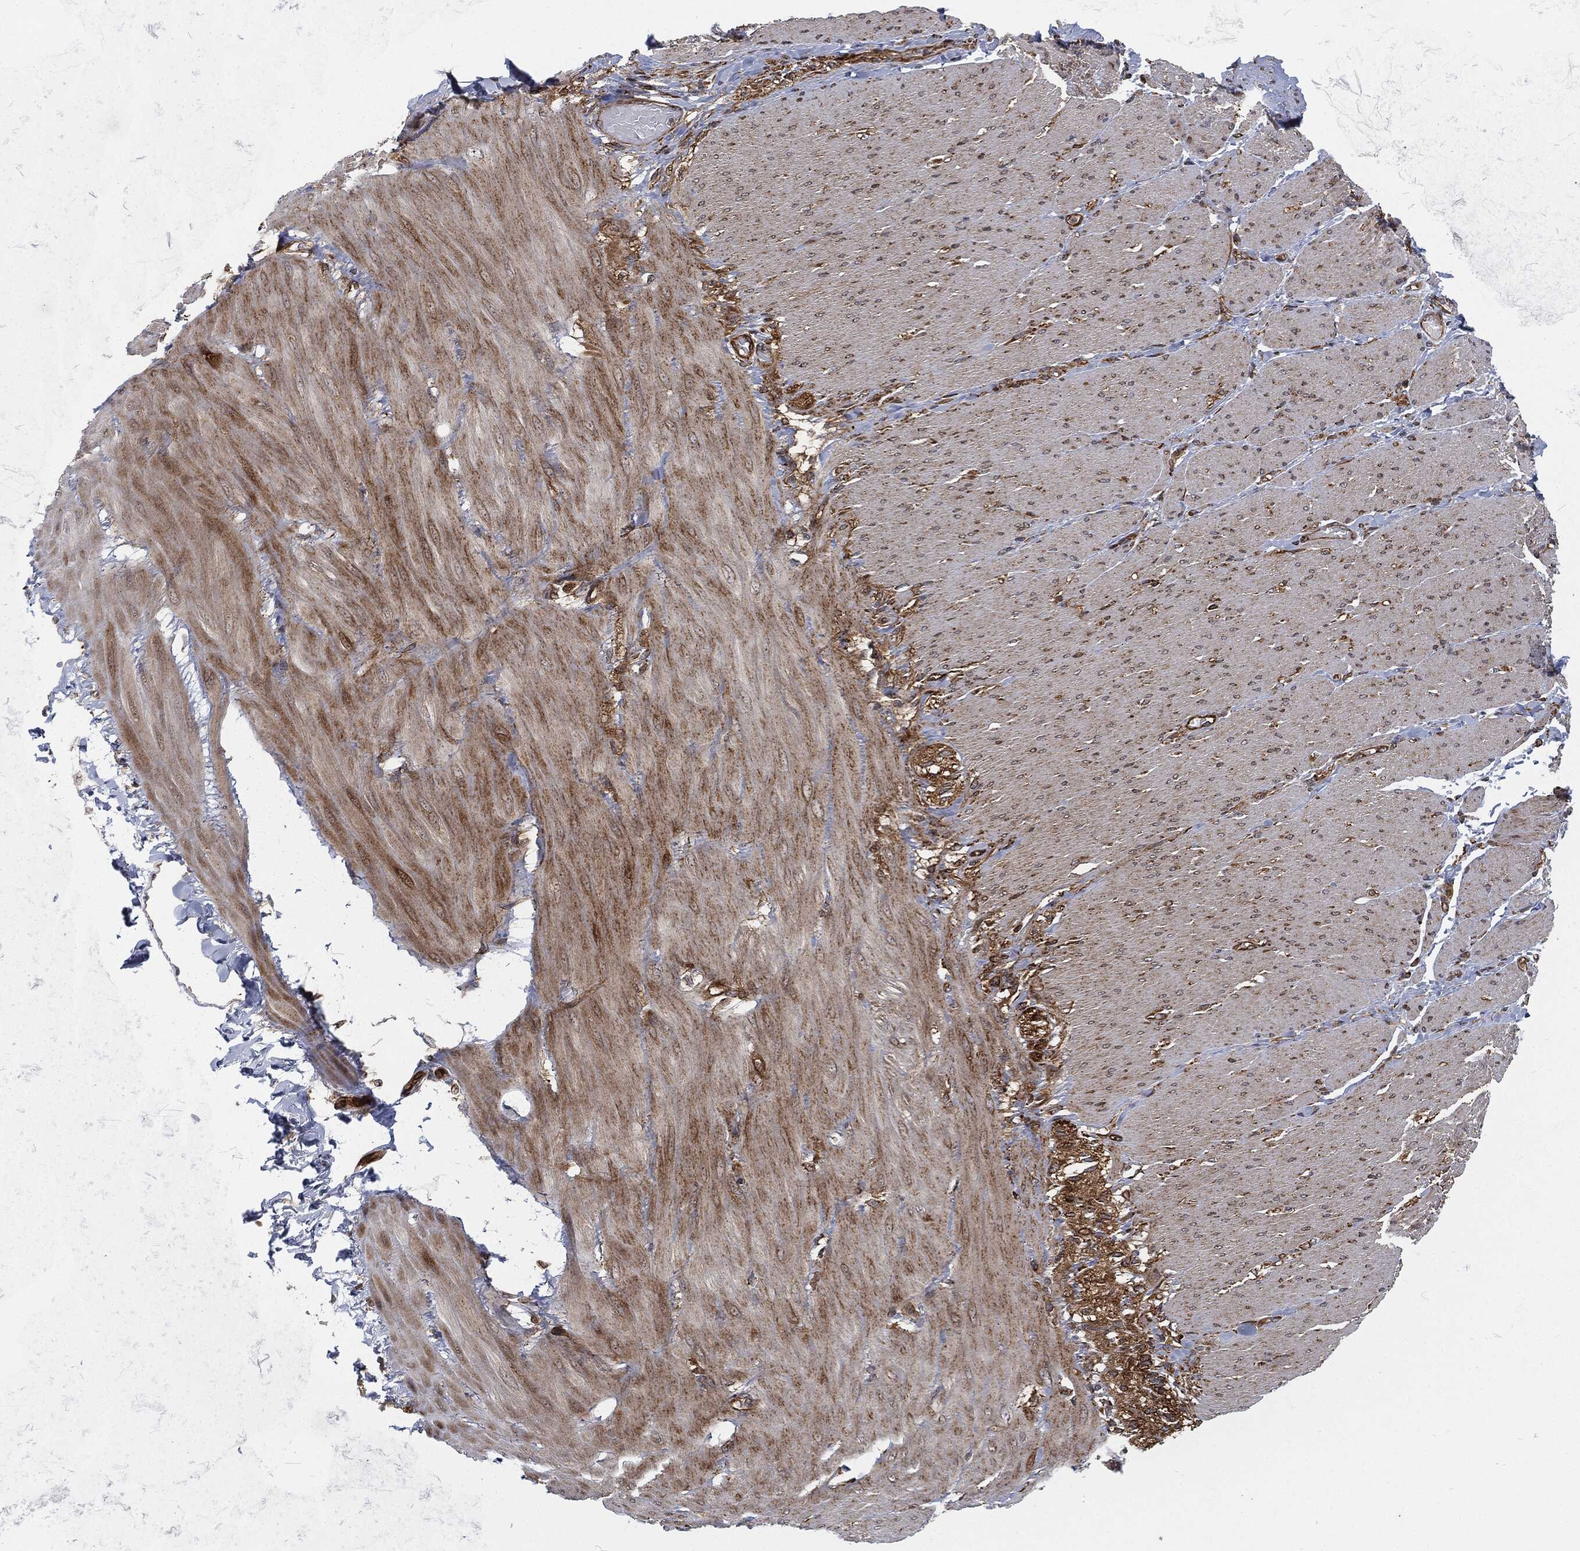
{"staining": {"intensity": "moderate", "quantity": "25%-75%", "location": "cytoplasmic/membranous"}, "tissue": "soft tissue", "cell_type": "Fibroblasts", "image_type": "normal", "snomed": [{"axis": "morphology", "description": "Normal tissue, NOS"}, {"axis": "topography", "description": "Smooth muscle"}, {"axis": "topography", "description": "Duodenum"}, {"axis": "topography", "description": "Peripheral nerve tissue"}], "caption": "Benign soft tissue was stained to show a protein in brown. There is medium levels of moderate cytoplasmic/membranous staining in approximately 25%-75% of fibroblasts. (DAB (3,3'-diaminobenzidine) = brown stain, brightfield microscopy at high magnification).", "gene": "RFTN1", "patient": {"sex": "female", "age": 61}}